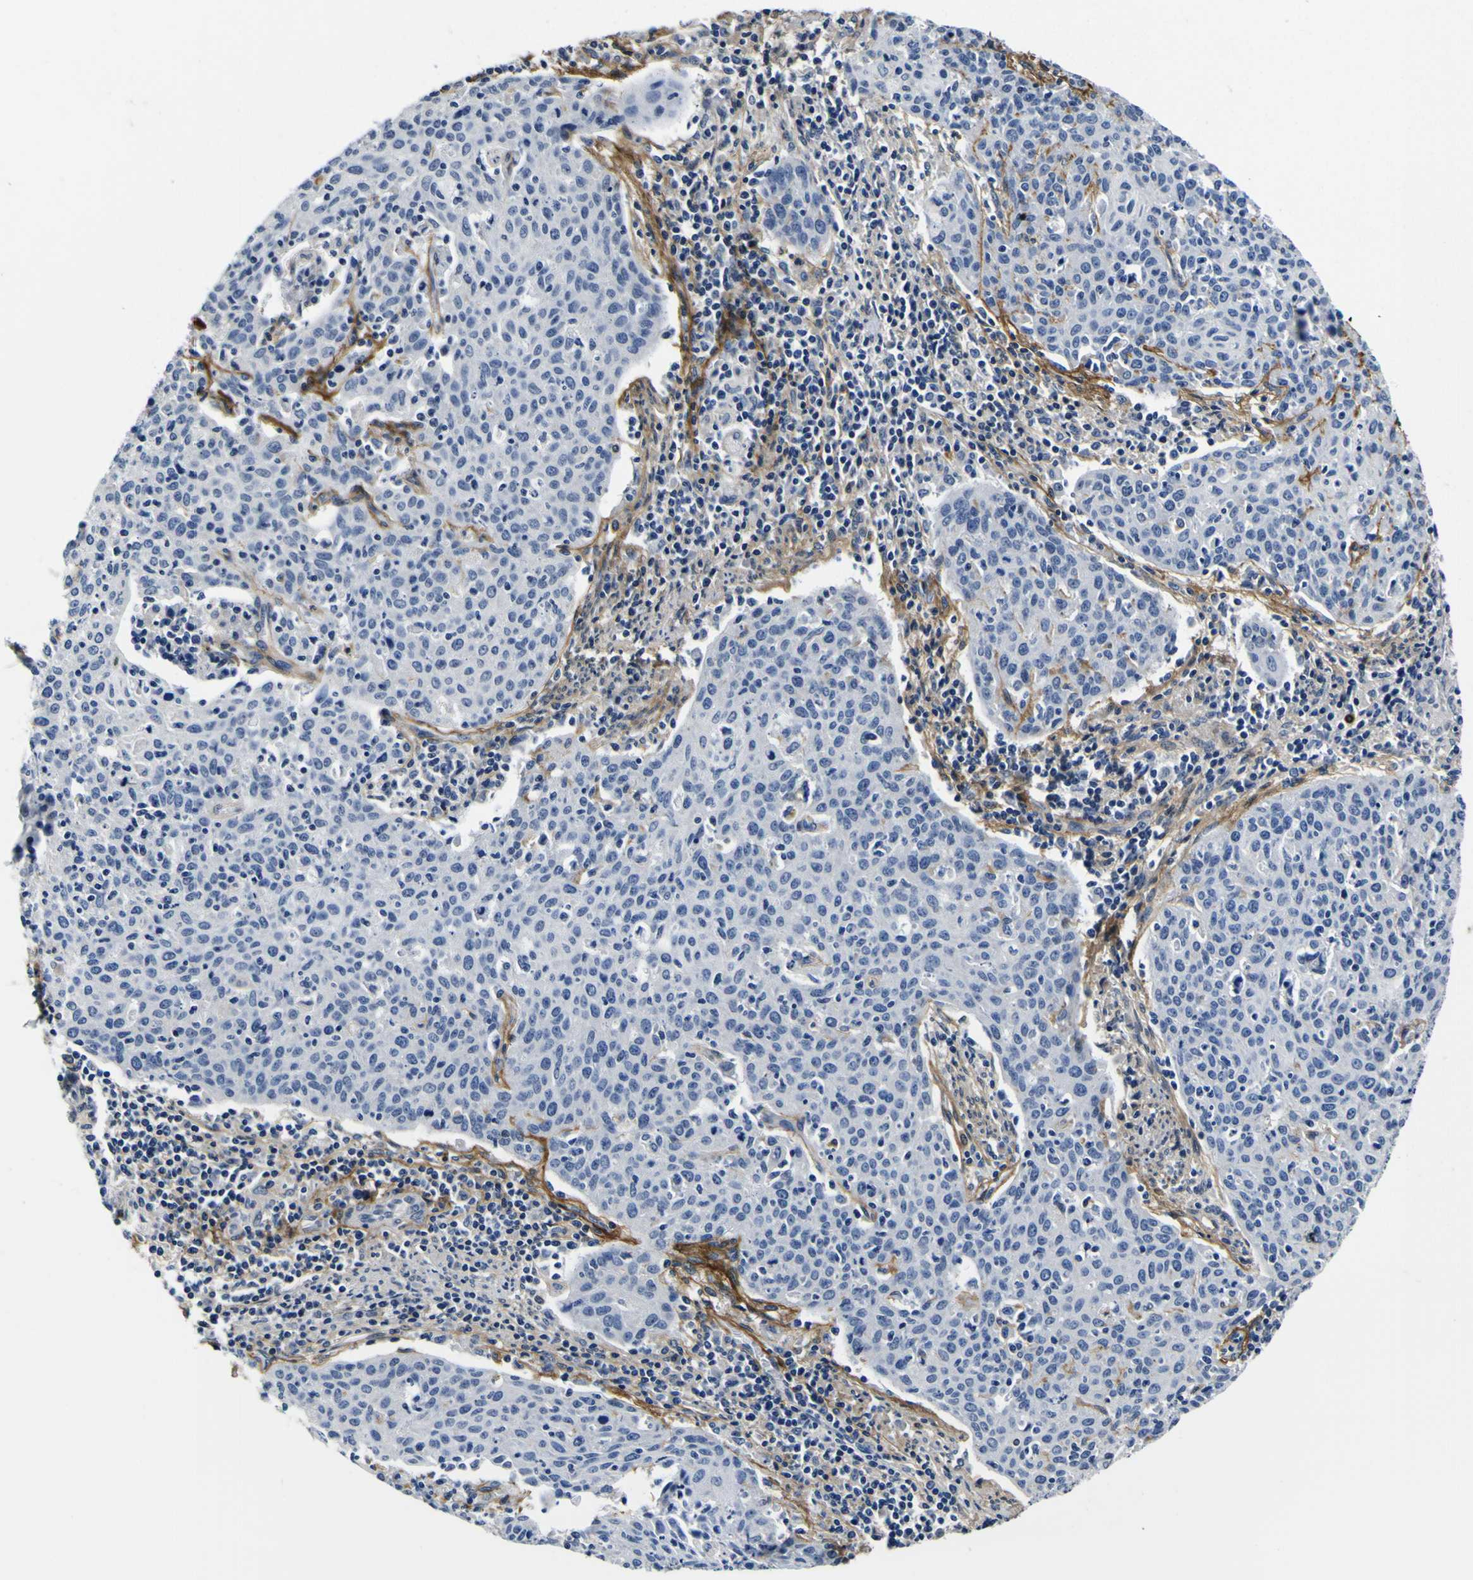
{"staining": {"intensity": "negative", "quantity": "none", "location": "none"}, "tissue": "cervical cancer", "cell_type": "Tumor cells", "image_type": "cancer", "snomed": [{"axis": "morphology", "description": "Squamous cell carcinoma, NOS"}, {"axis": "topography", "description": "Cervix"}], "caption": "Immunohistochemistry (IHC) image of cervical cancer (squamous cell carcinoma) stained for a protein (brown), which reveals no staining in tumor cells.", "gene": "POSTN", "patient": {"sex": "female", "age": 38}}